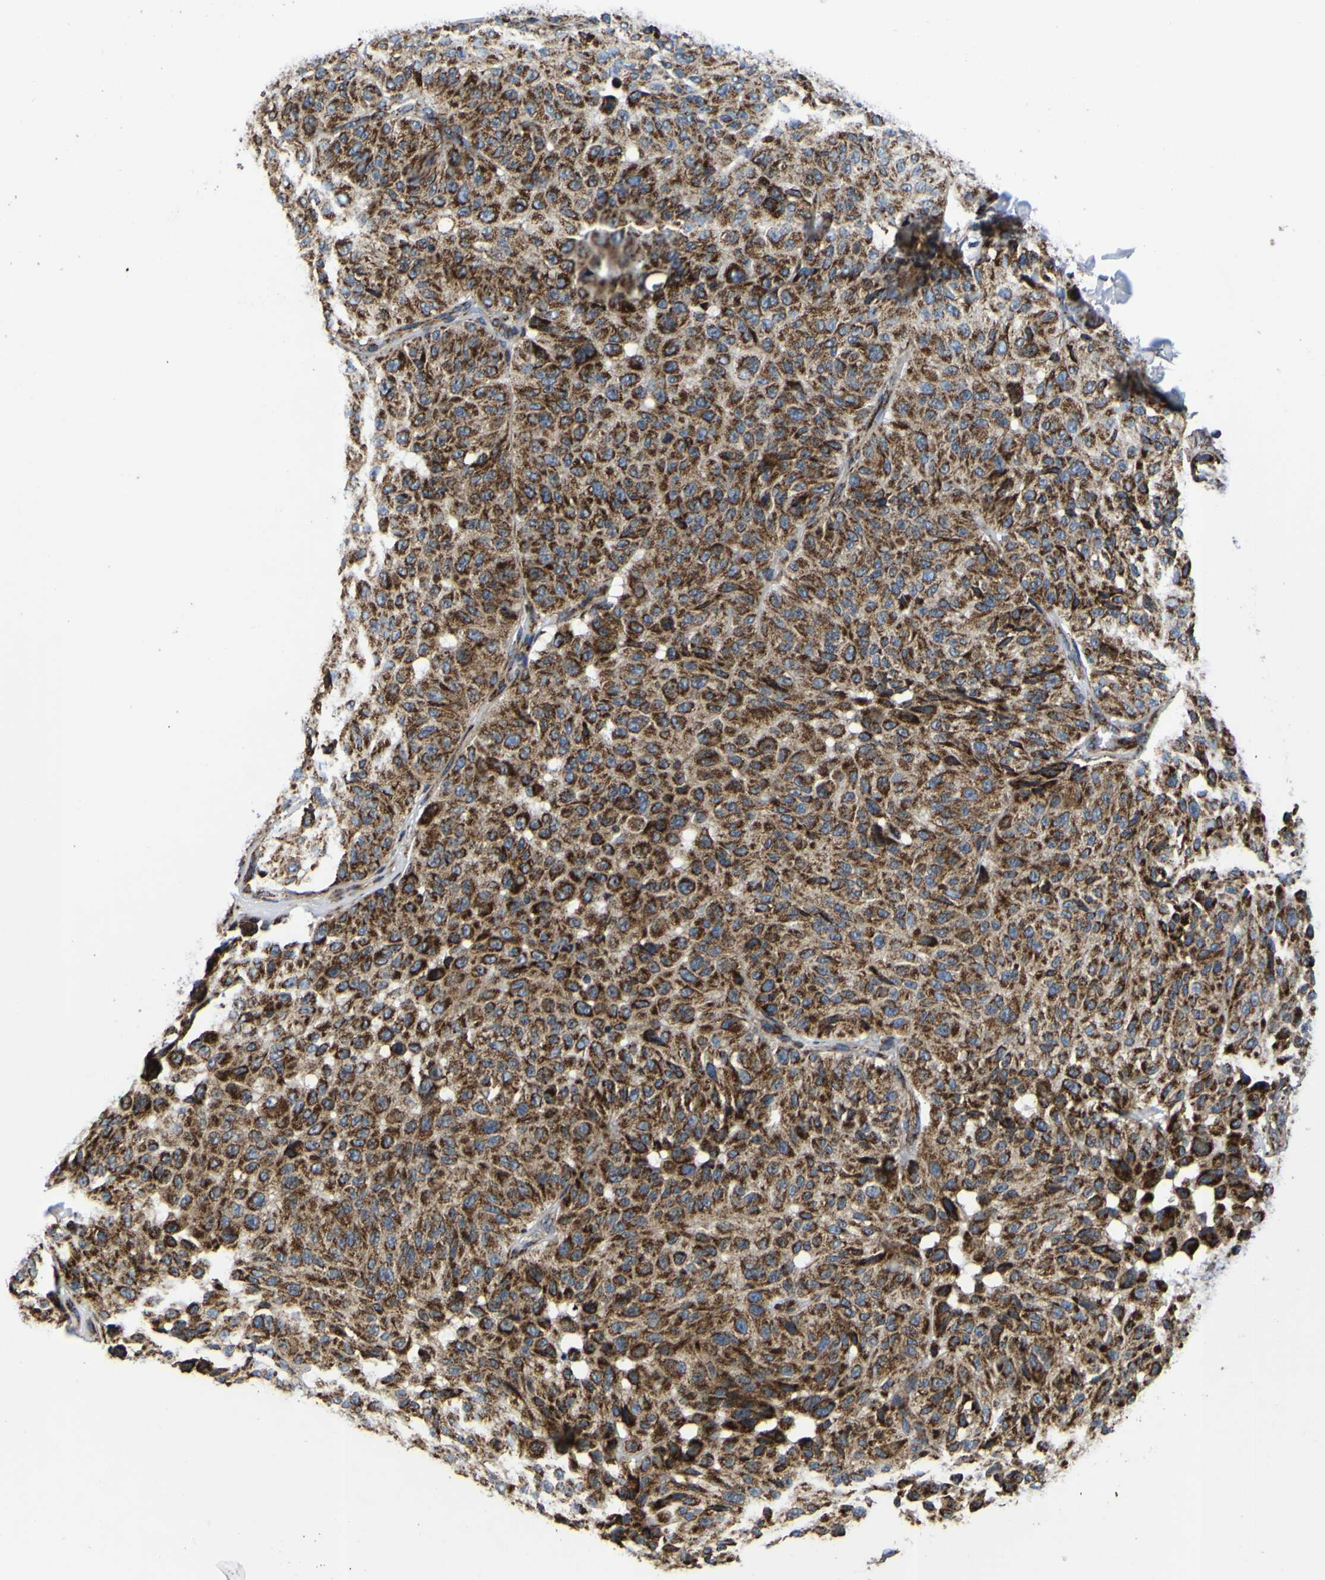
{"staining": {"intensity": "strong", "quantity": ">75%", "location": "cytoplasmic/membranous"}, "tissue": "melanoma", "cell_type": "Tumor cells", "image_type": "cancer", "snomed": [{"axis": "morphology", "description": "Malignant melanoma, NOS"}, {"axis": "topography", "description": "Skin"}], "caption": "This is an image of immunohistochemistry (IHC) staining of melanoma, which shows strong staining in the cytoplasmic/membranous of tumor cells.", "gene": "PTRH2", "patient": {"sex": "female", "age": 46}}